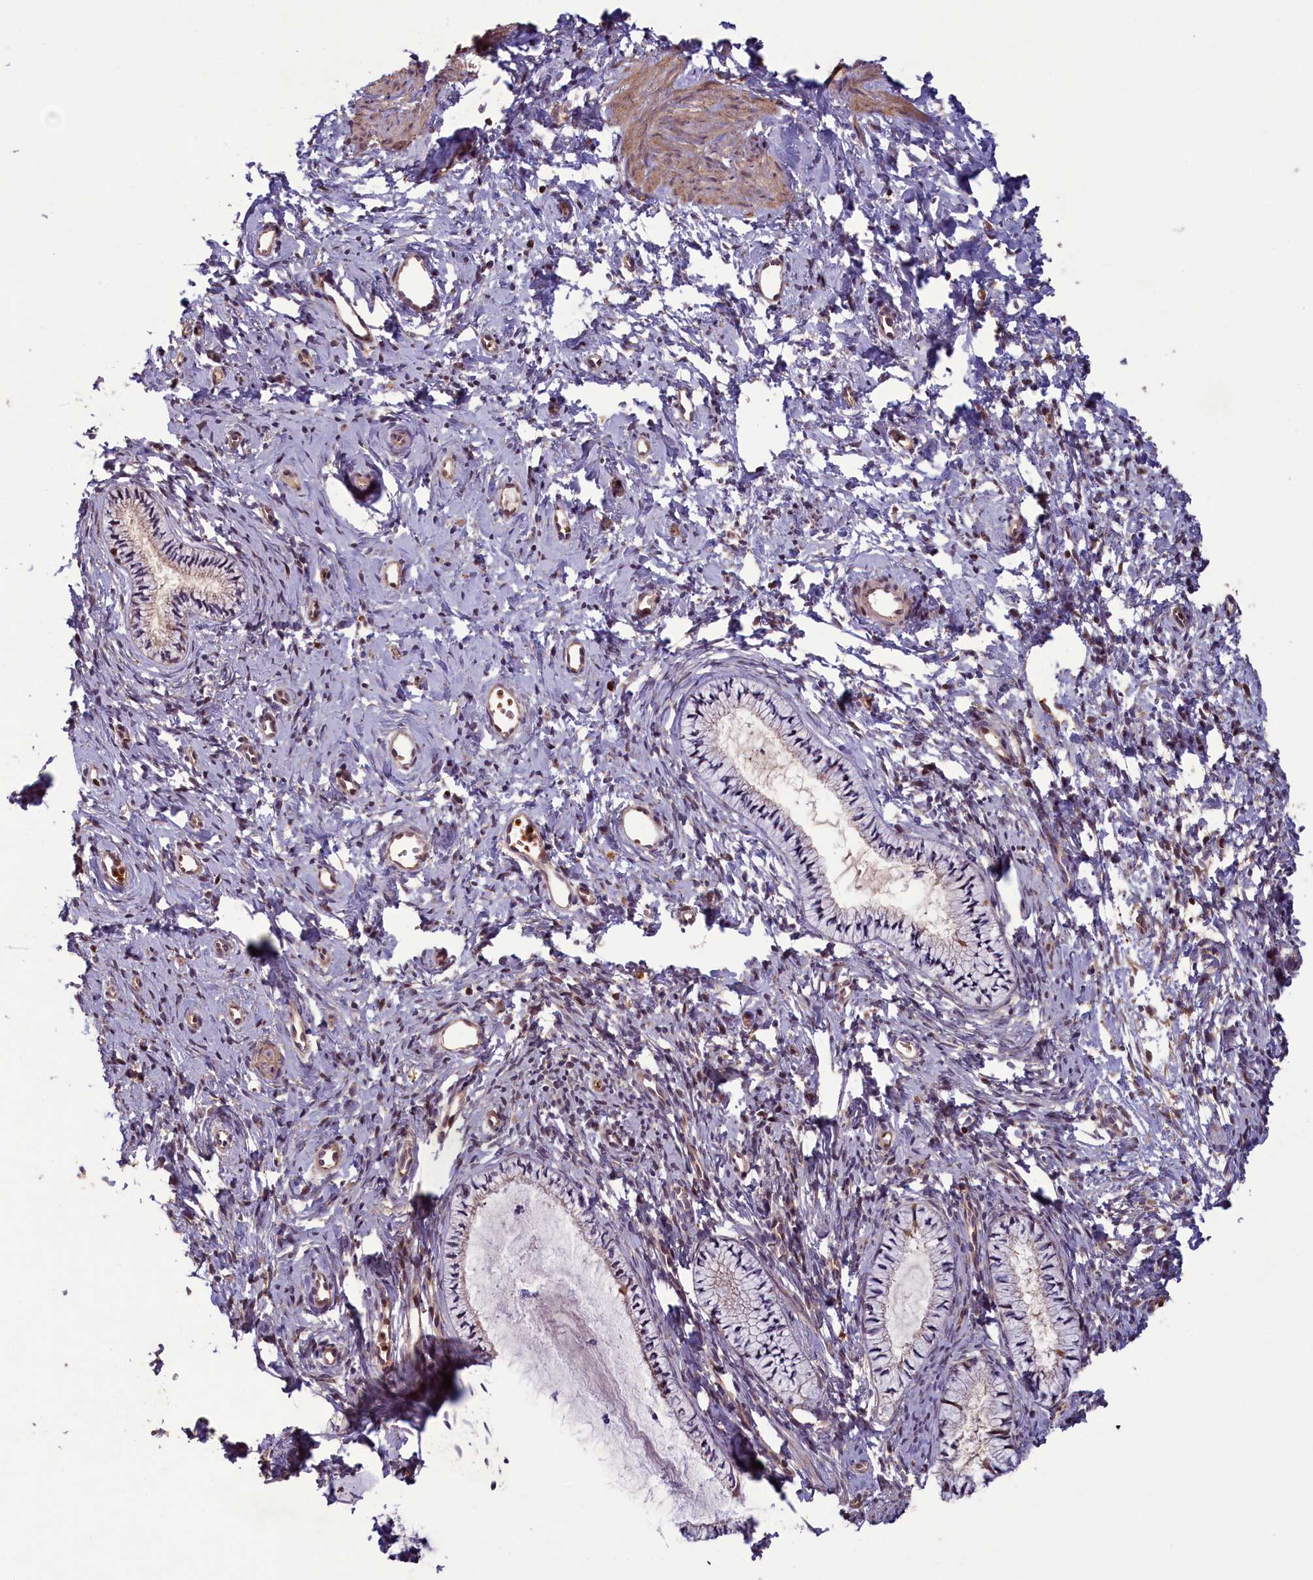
{"staining": {"intensity": "weak", "quantity": "25%-75%", "location": "cytoplasmic/membranous"}, "tissue": "cervix", "cell_type": "Glandular cells", "image_type": "normal", "snomed": [{"axis": "morphology", "description": "Normal tissue, NOS"}, {"axis": "topography", "description": "Cervix"}], "caption": "This photomicrograph exhibits IHC staining of normal cervix, with low weak cytoplasmic/membranous staining in about 25%-75% of glandular cells.", "gene": "CIAO2B", "patient": {"sex": "female", "age": 57}}